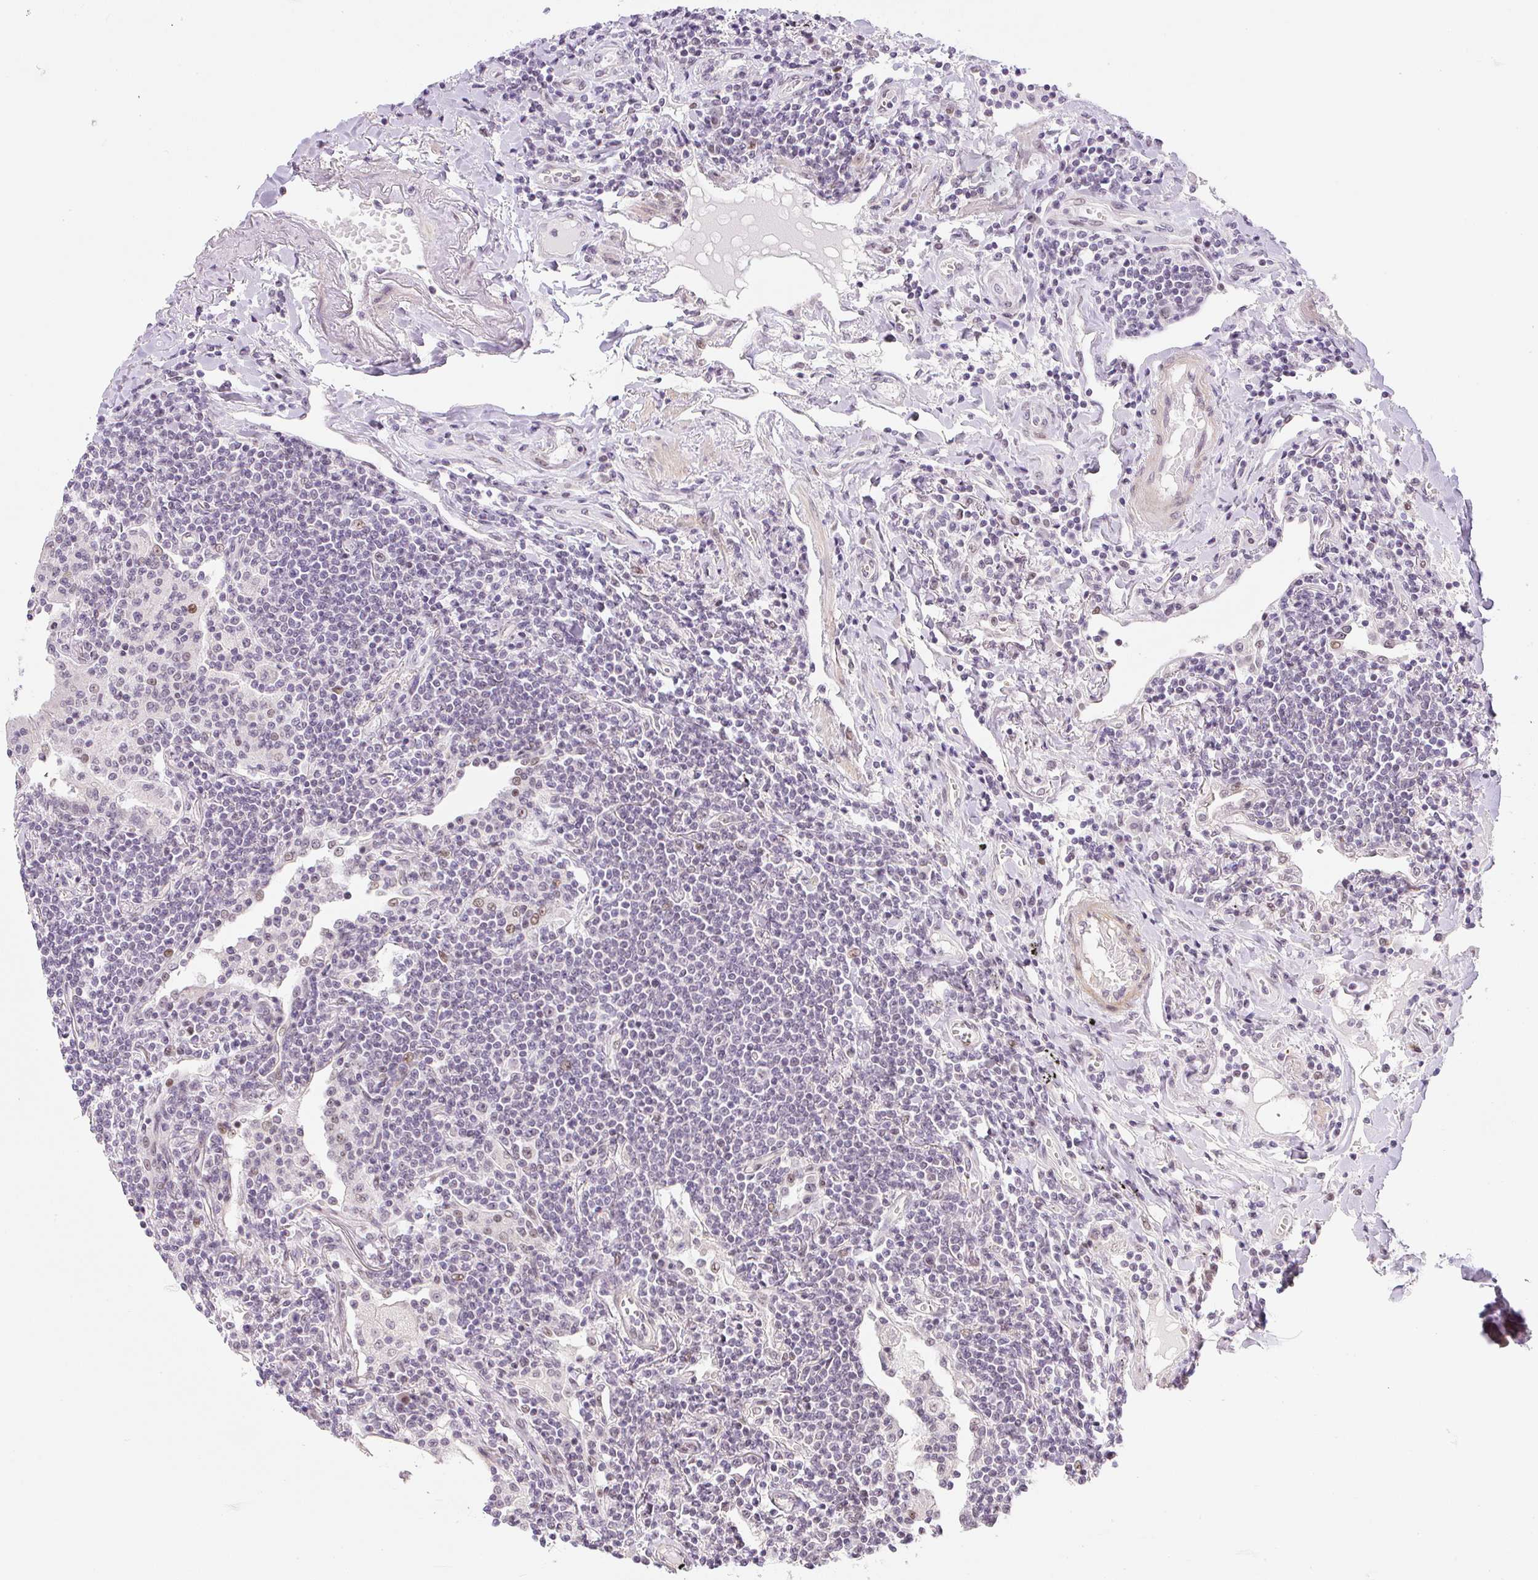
{"staining": {"intensity": "negative", "quantity": "none", "location": "none"}, "tissue": "lymphoma", "cell_type": "Tumor cells", "image_type": "cancer", "snomed": [{"axis": "morphology", "description": "Malignant lymphoma, non-Hodgkin's type, Low grade"}, {"axis": "topography", "description": "Lung"}], "caption": "High power microscopy image of an immunohistochemistry histopathology image of low-grade malignant lymphoma, non-Hodgkin's type, revealing no significant positivity in tumor cells.", "gene": "DPPA4", "patient": {"sex": "female", "age": 71}}